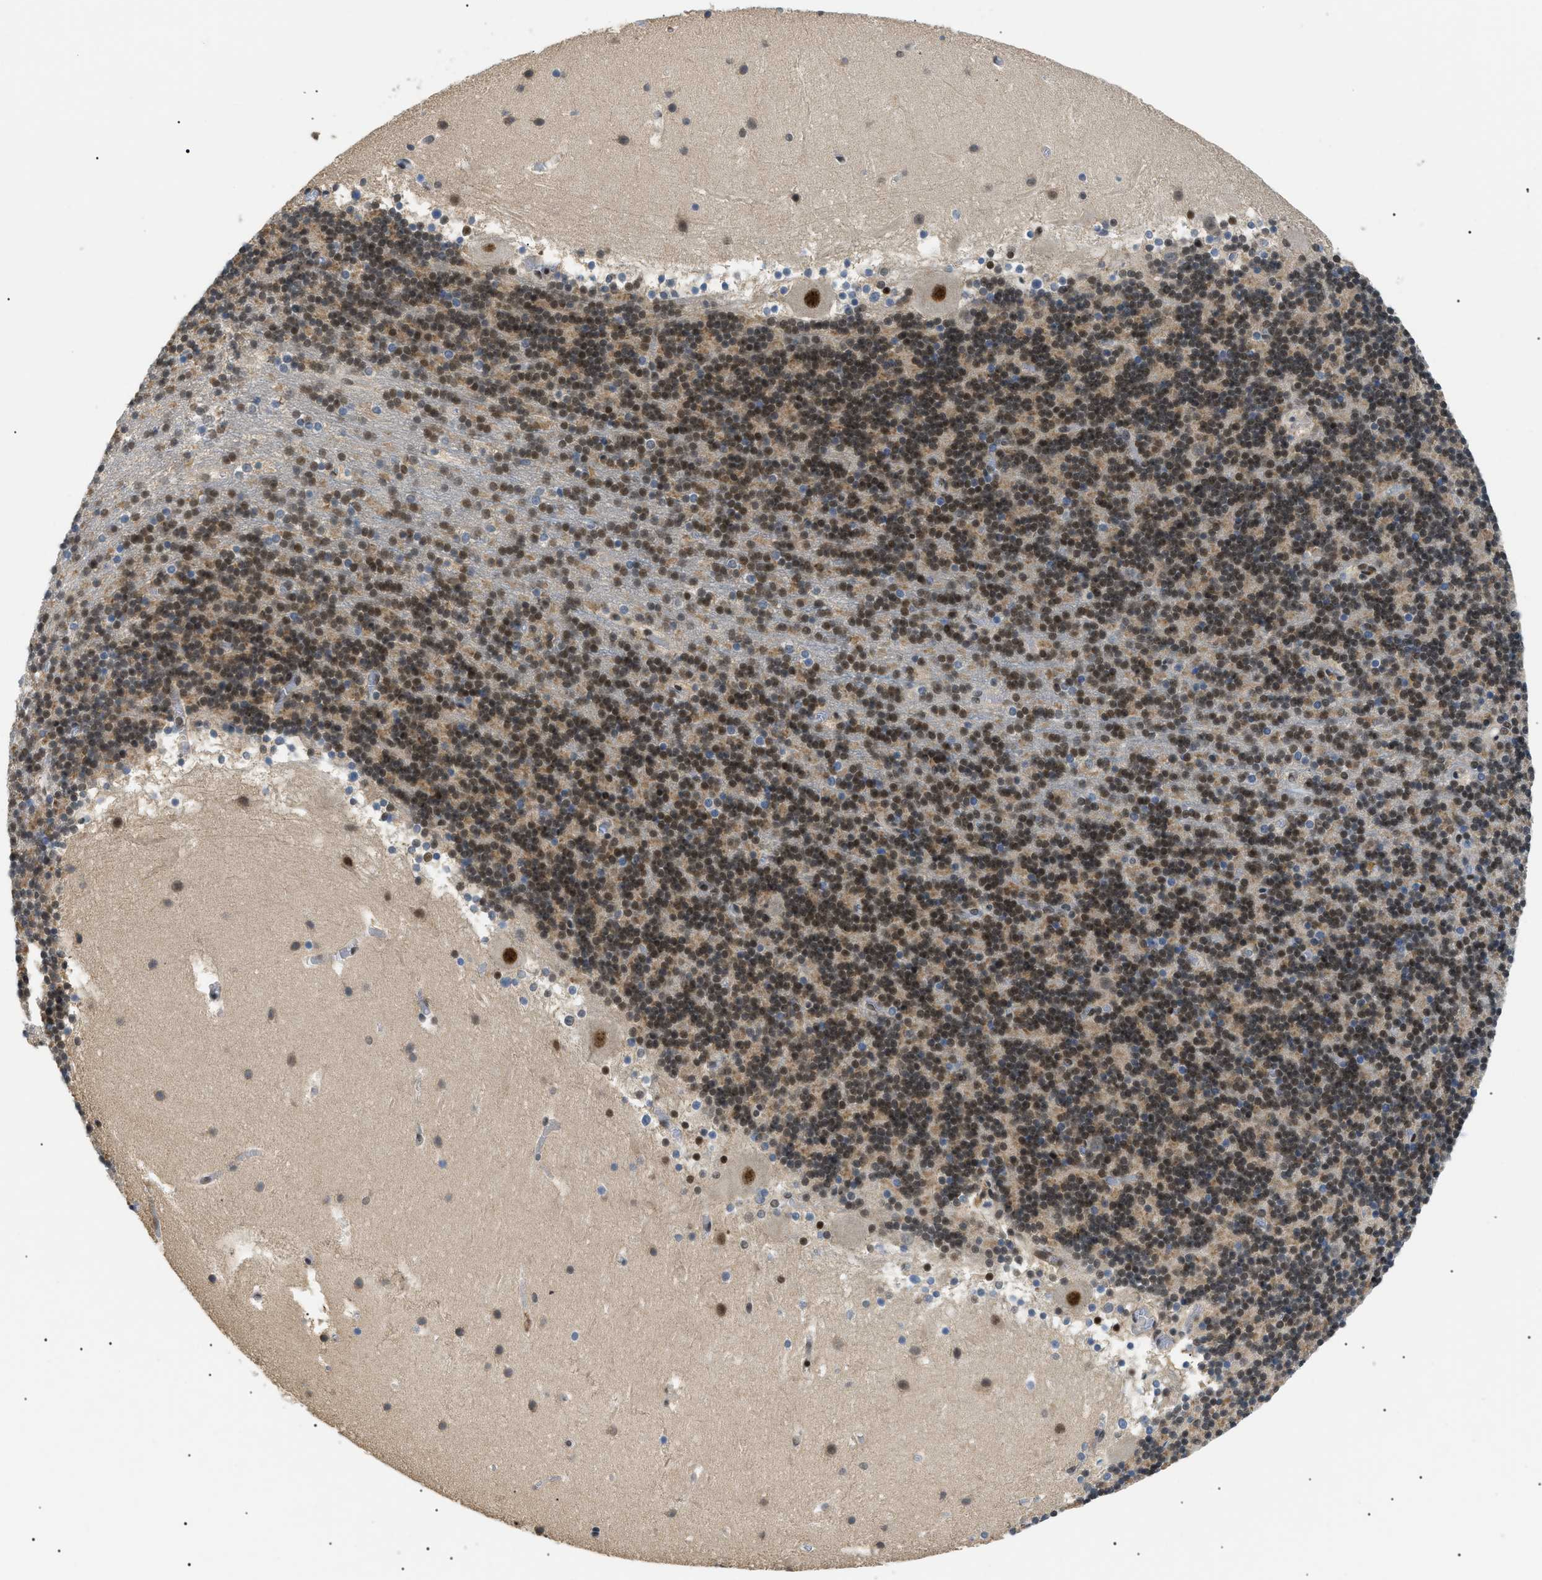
{"staining": {"intensity": "moderate", "quantity": "<25%", "location": "nuclear"}, "tissue": "cerebellum", "cell_type": "Cells in granular layer", "image_type": "normal", "snomed": [{"axis": "morphology", "description": "Normal tissue, NOS"}, {"axis": "topography", "description": "Cerebellum"}], "caption": "Approximately <25% of cells in granular layer in unremarkable cerebellum exhibit moderate nuclear protein positivity as visualized by brown immunohistochemical staining.", "gene": "RBM15", "patient": {"sex": "male", "age": 45}}